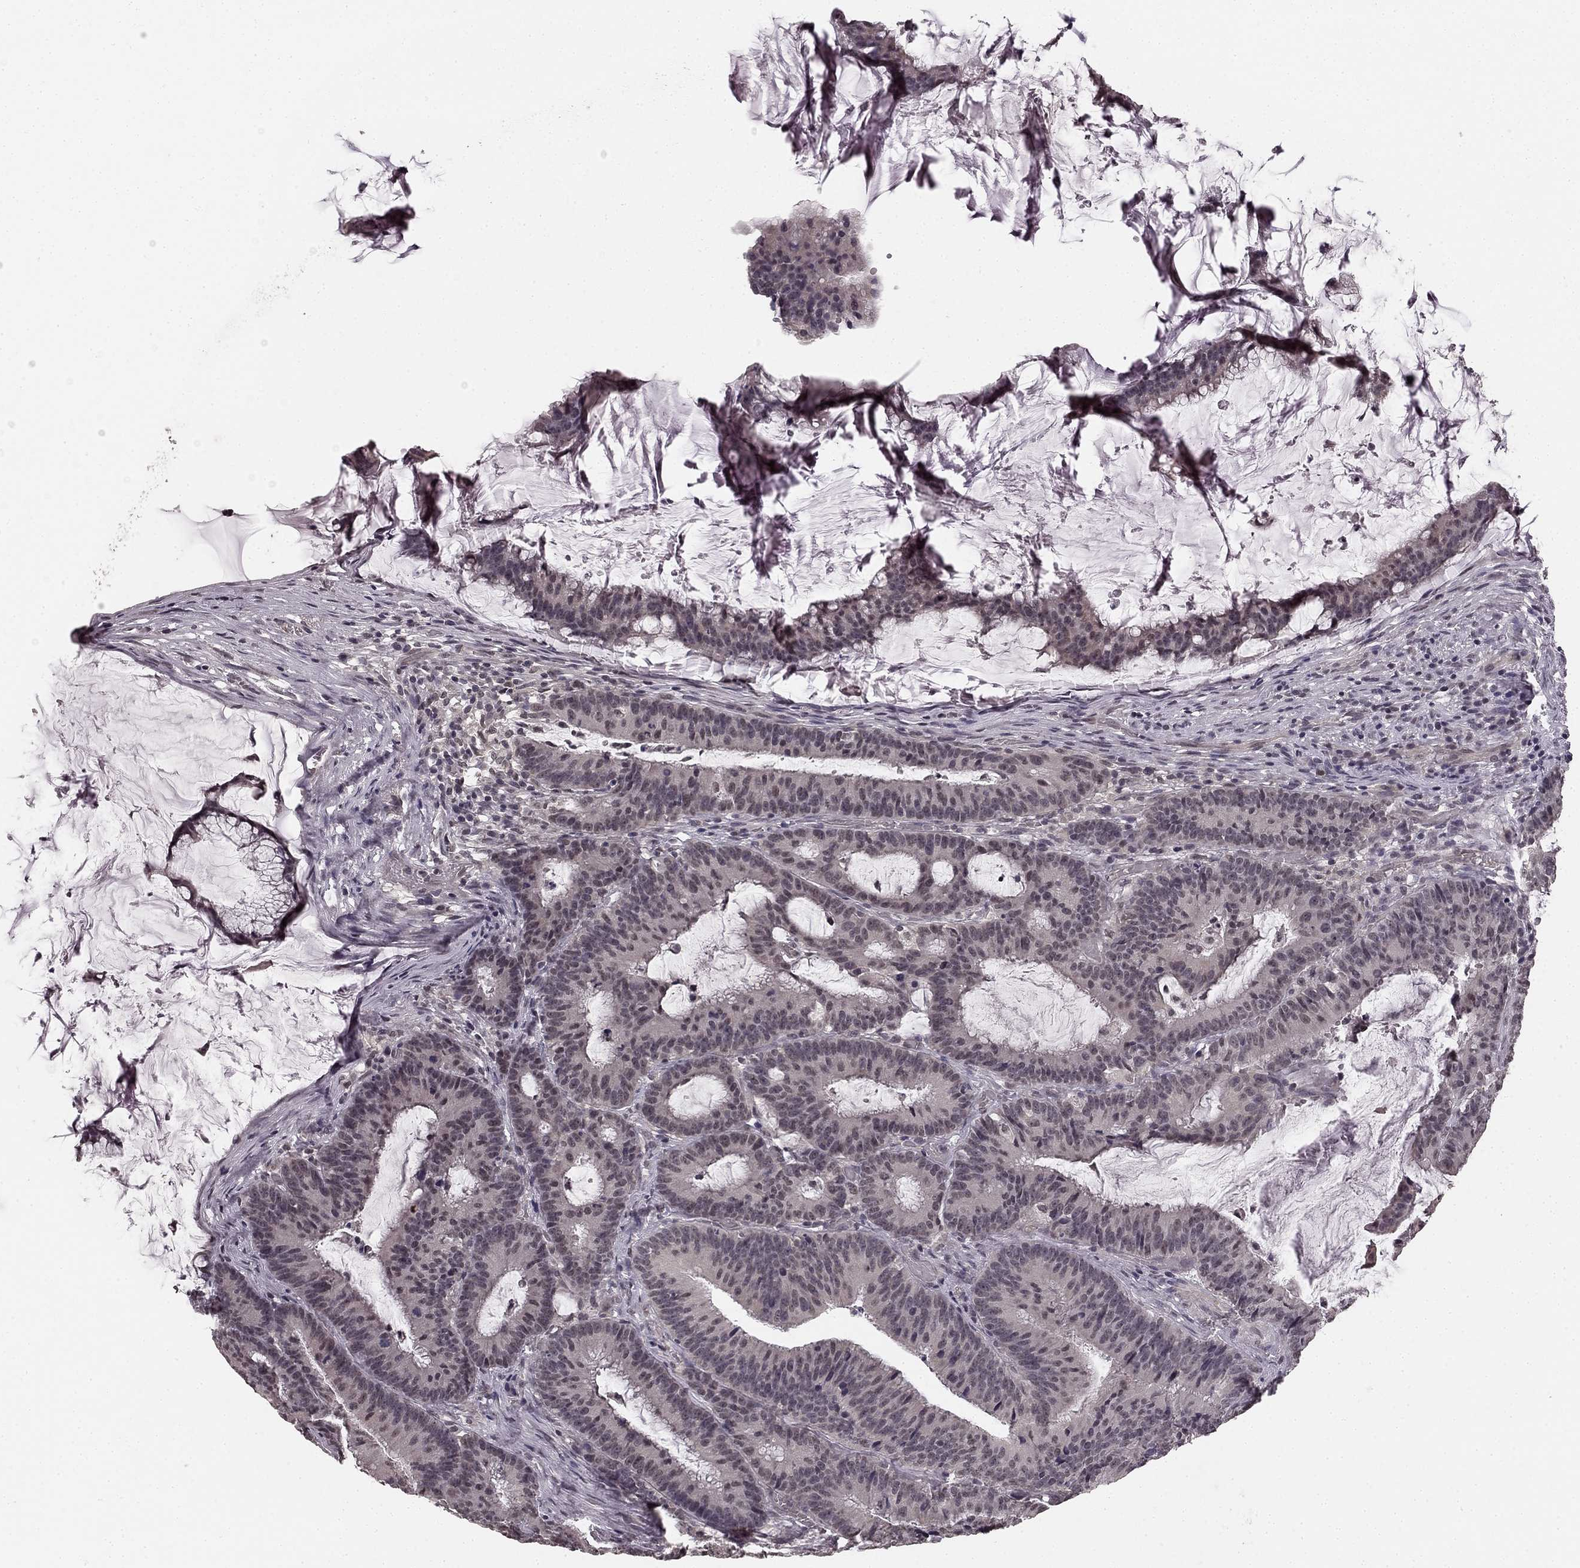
{"staining": {"intensity": "negative", "quantity": "none", "location": "none"}, "tissue": "colorectal cancer", "cell_type": "Tumor cells", "image_type": "cancer", "snomed": [{"axis": "morphology", "description": "Adenocarcinoma, NOS"}, {"axis": "topography", "description": "Colon"}], "caption": "Immunohistochemistry (IHC) of human colorectal cancer (adenocarcinoma) exhibits no expression in tumor cells.", "gene": "HCN4", "patient": {"sex": "female", "age": 78}}